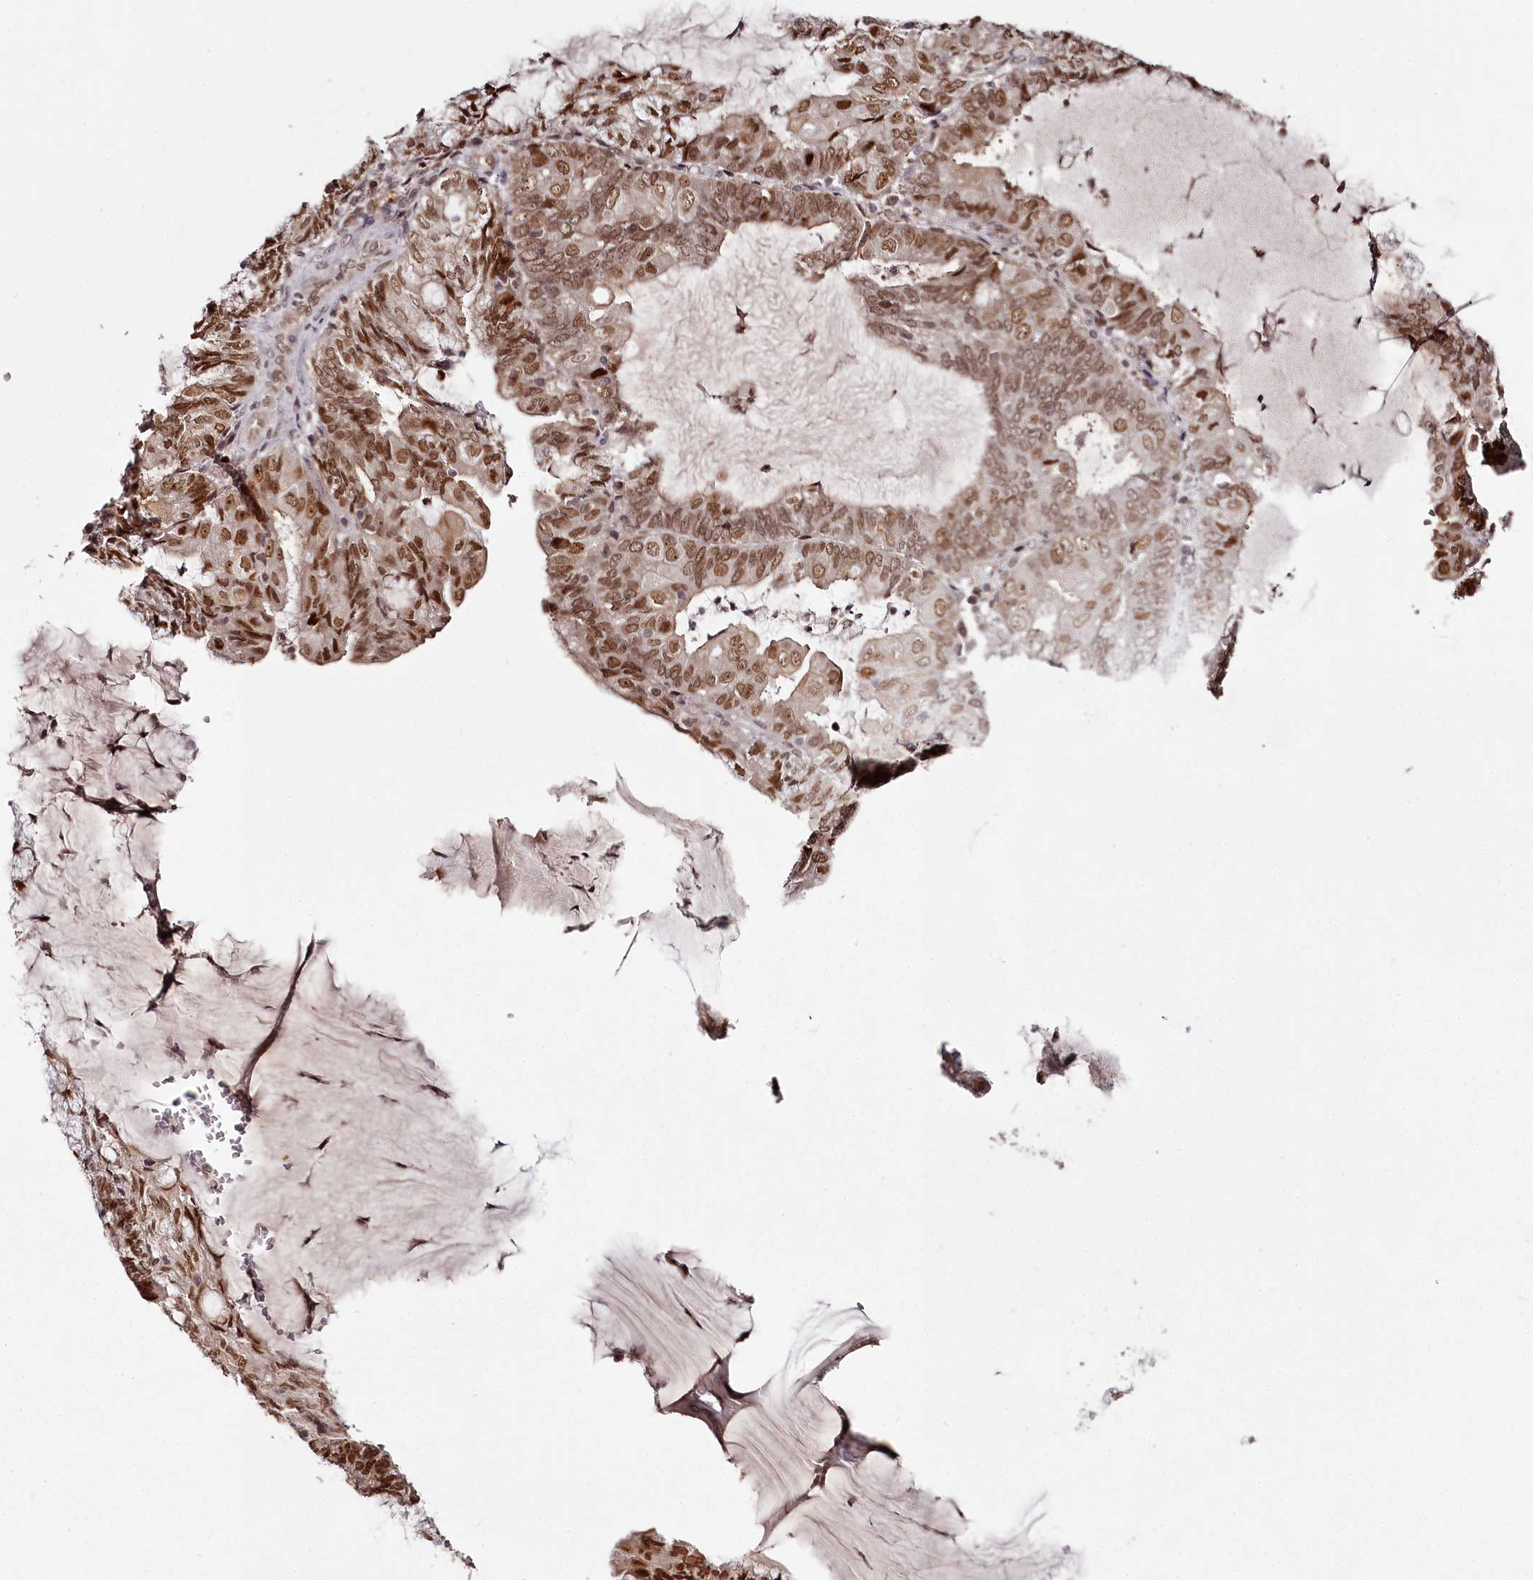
{"staining": {"intensity": "moderate", "quantity": ">75%", "location": "nuclear"}, "tissue": "endometrial cancer", "cell_type": "Tumor cells", "image_type": "cancer", "snomed": [{"axis": "morphology", "description": "Adenocarcinoma, NOS"}, {"axis": "topography", "description": "Endometrium"}], "caption": "Endometrial cancer (adenocarcinoma) was stained to show a protein in brown. There is medium levels of moderate nuclear expression in approximately >75% of tumor cells.", "gene": "THYN1", "patient": {"sex": "female", "age": 81}}